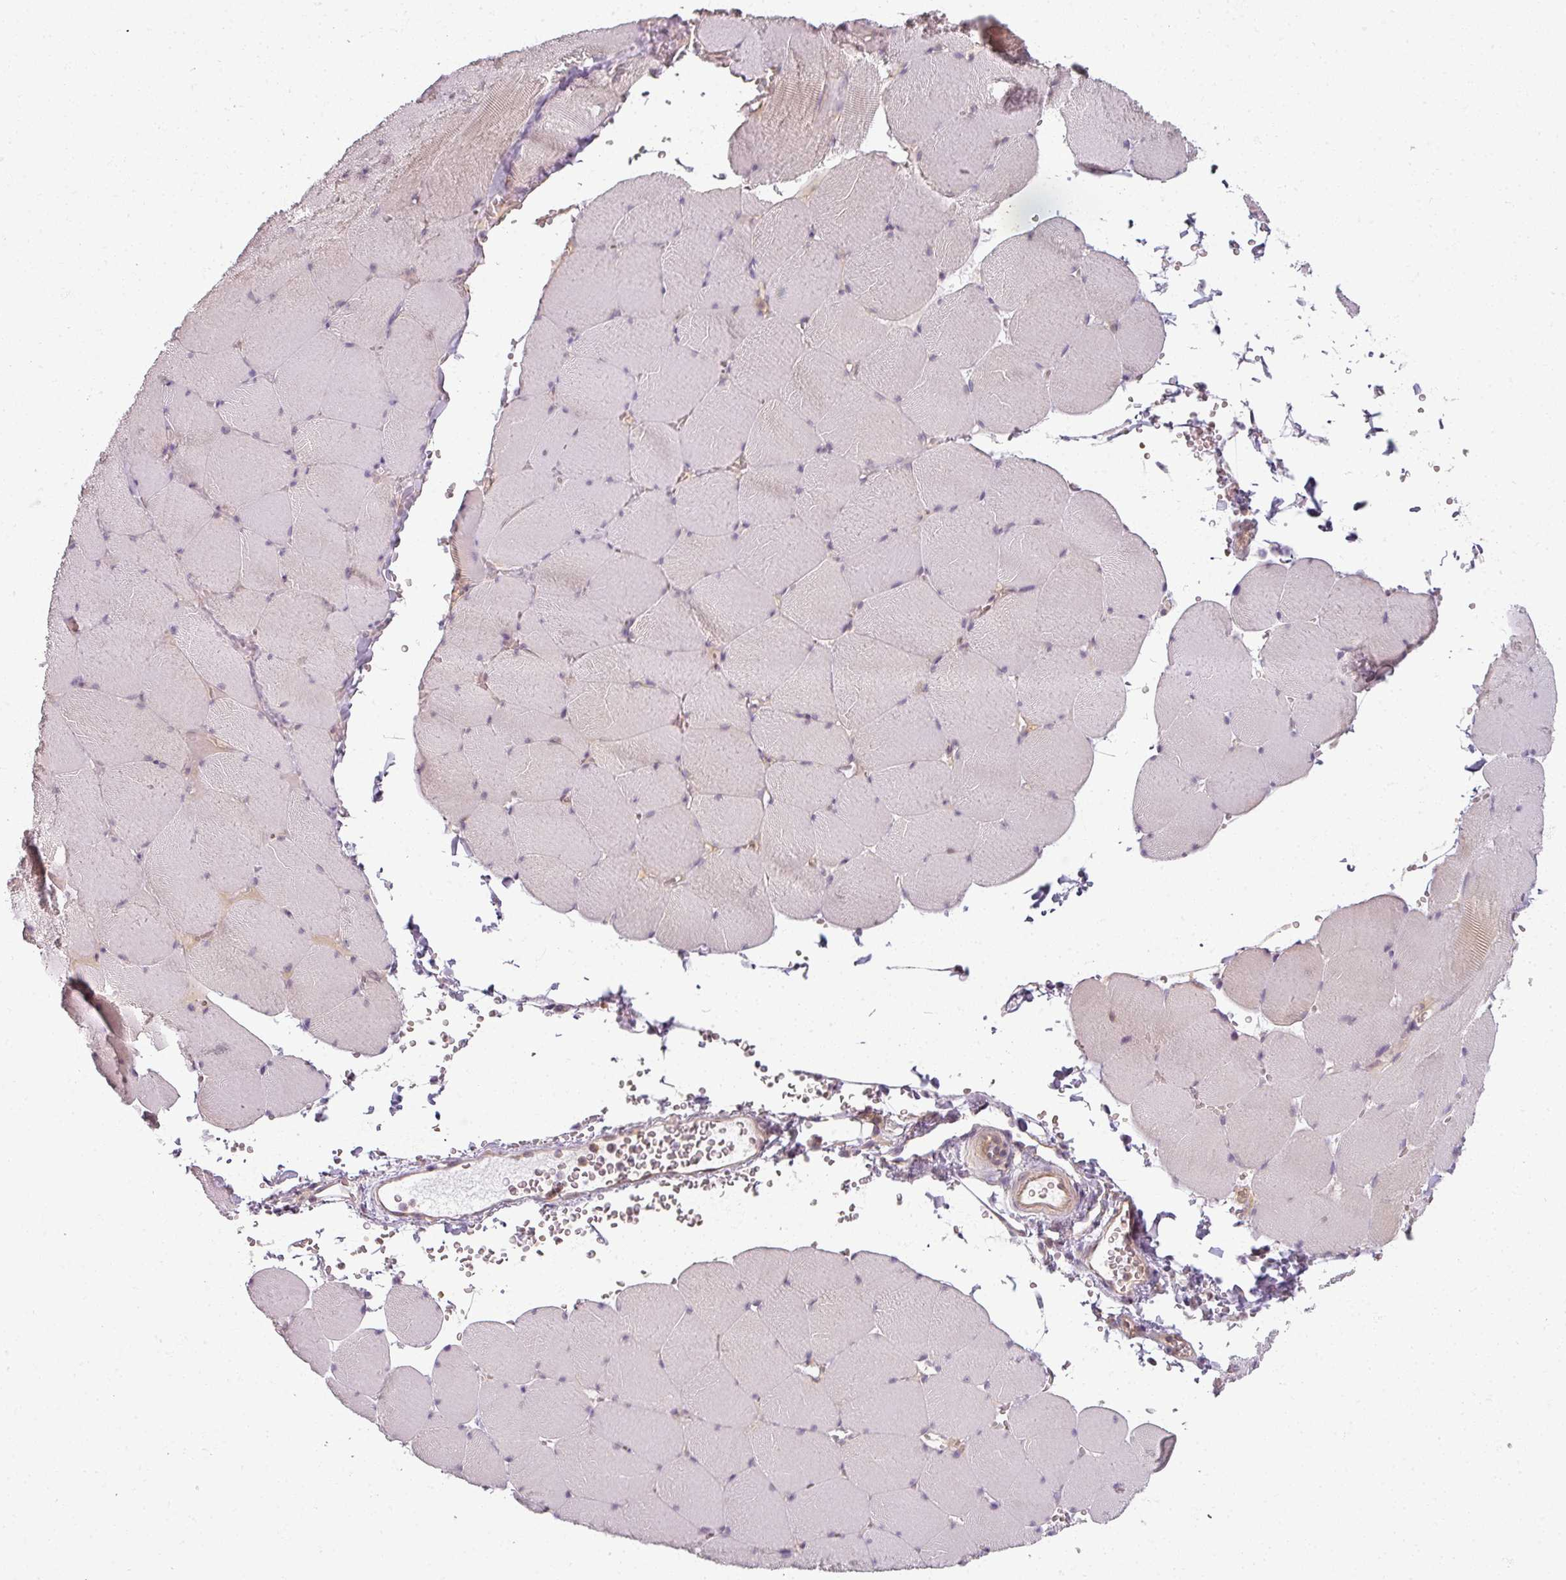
{"staining": {"intensity": "negative", "quantity": "none", "location": "none"}, "tissue": "skeletal muscle", "cell_type": "Myocytes", "image_type": "normal", "snomed": [{"axis": "morphology", "description": "Normal tissue, NOS"}, {"axis": "topography", "description": "Skeletal muscle"}, {"axis": "topography", "description": "Head-Neck"}], "caption": "The immunohistochemistry (IHC) photomicrograph has no significant staining in myocytes of skeletal muscle.", "gene": "AGPAT4", "patient": {"sex": "male", "age": 66}}